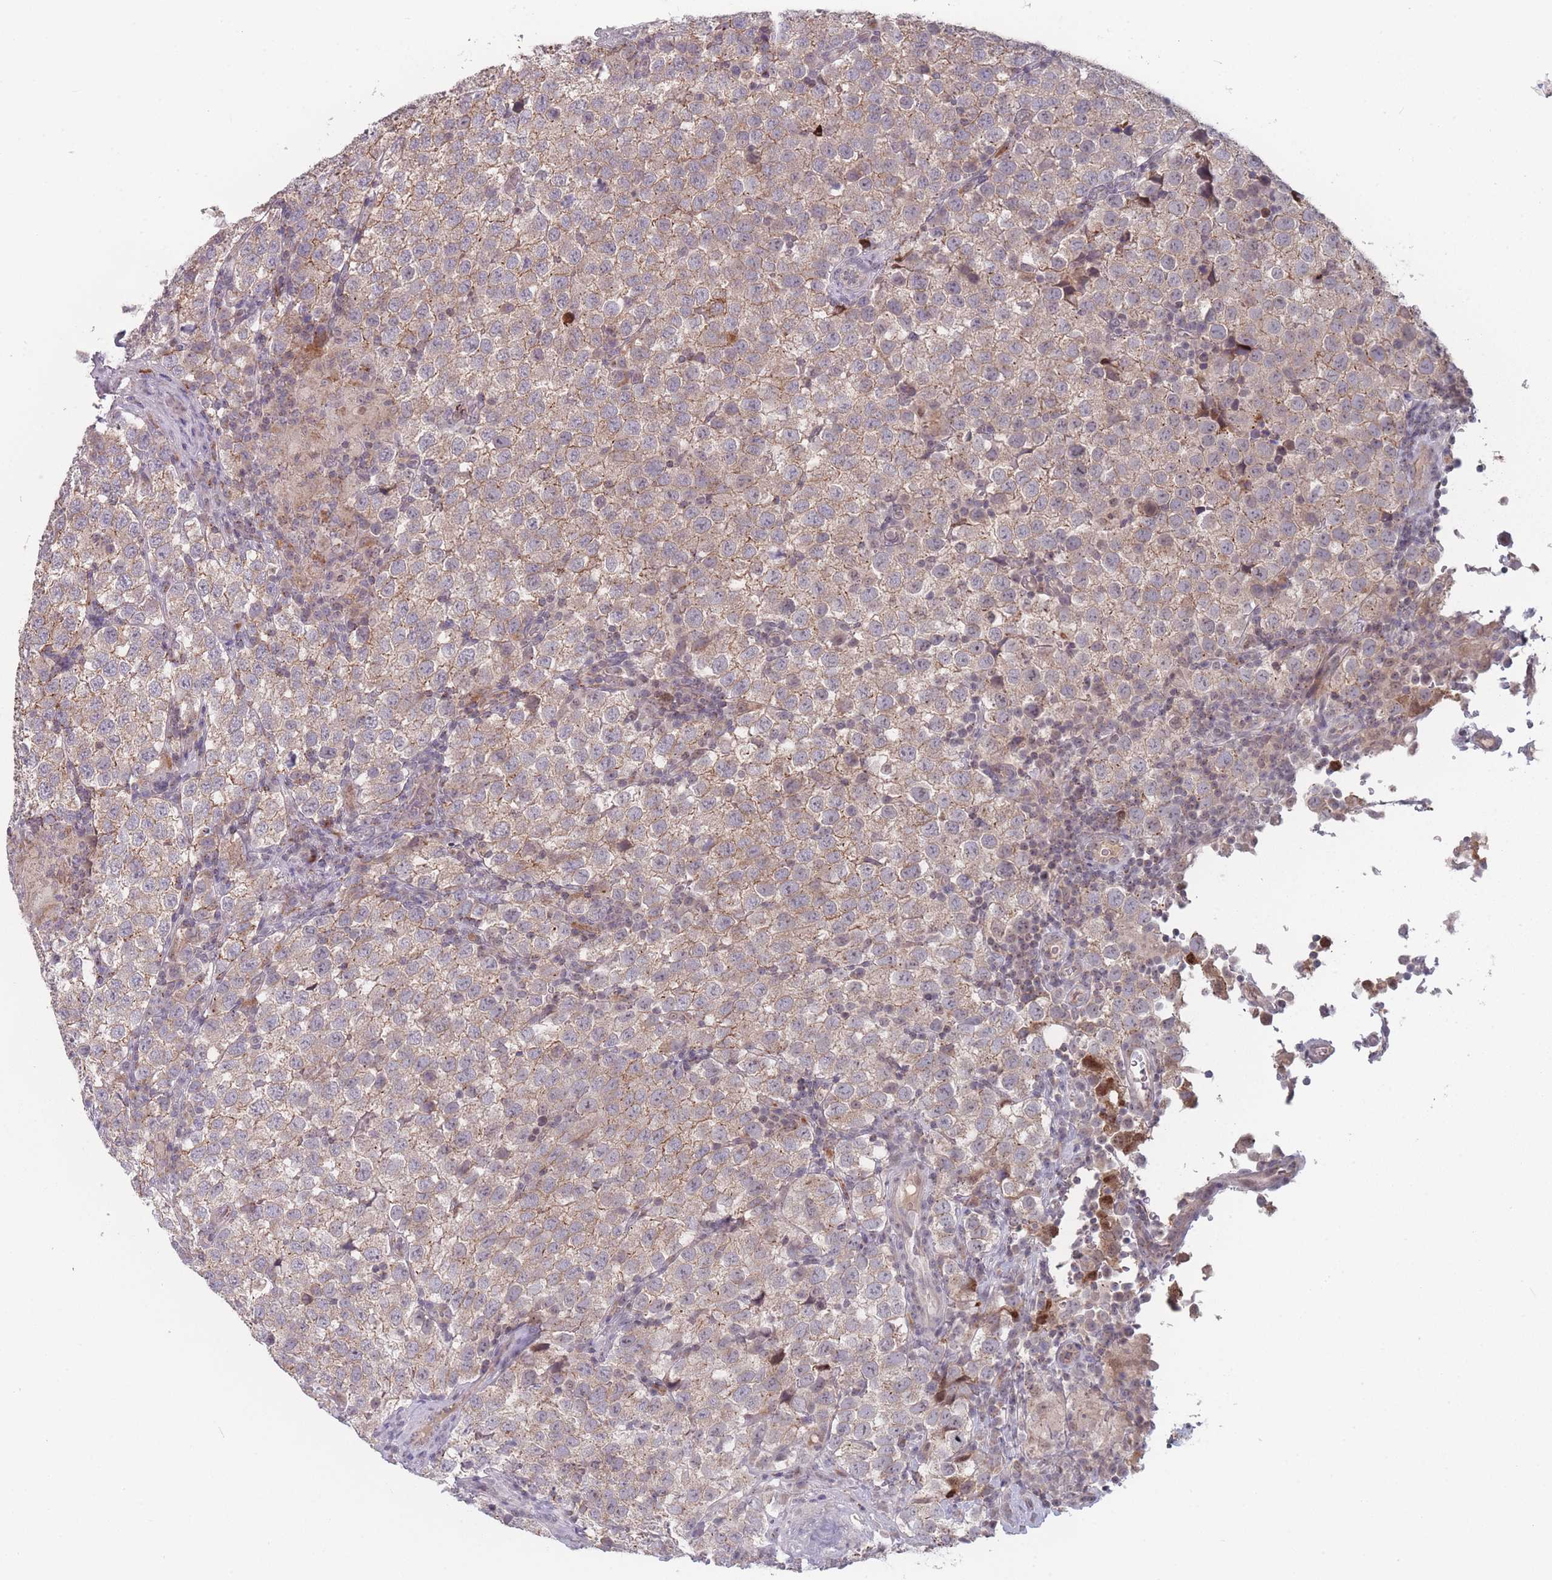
{"staining": {"intensity": "weak", "quantity": ">75%", "location": "cytoplasmic/membranous"}, "tissue": "testis cancer", "cell_type": "Tumor cells", "image_type": "cancer", "snomed": [{"axis": "morphology", "description": "Seminoma, NOS"}, {"axis": "topography", "description": "Testis"}], "caption": "Human seminoma (testis) stained with a brown dye shows weak cytoplasmic/membranous positive positivity in about >75% of tumor cells.", "gene": "TMEM232", "patient": {"sex": "male", "age": 34}}